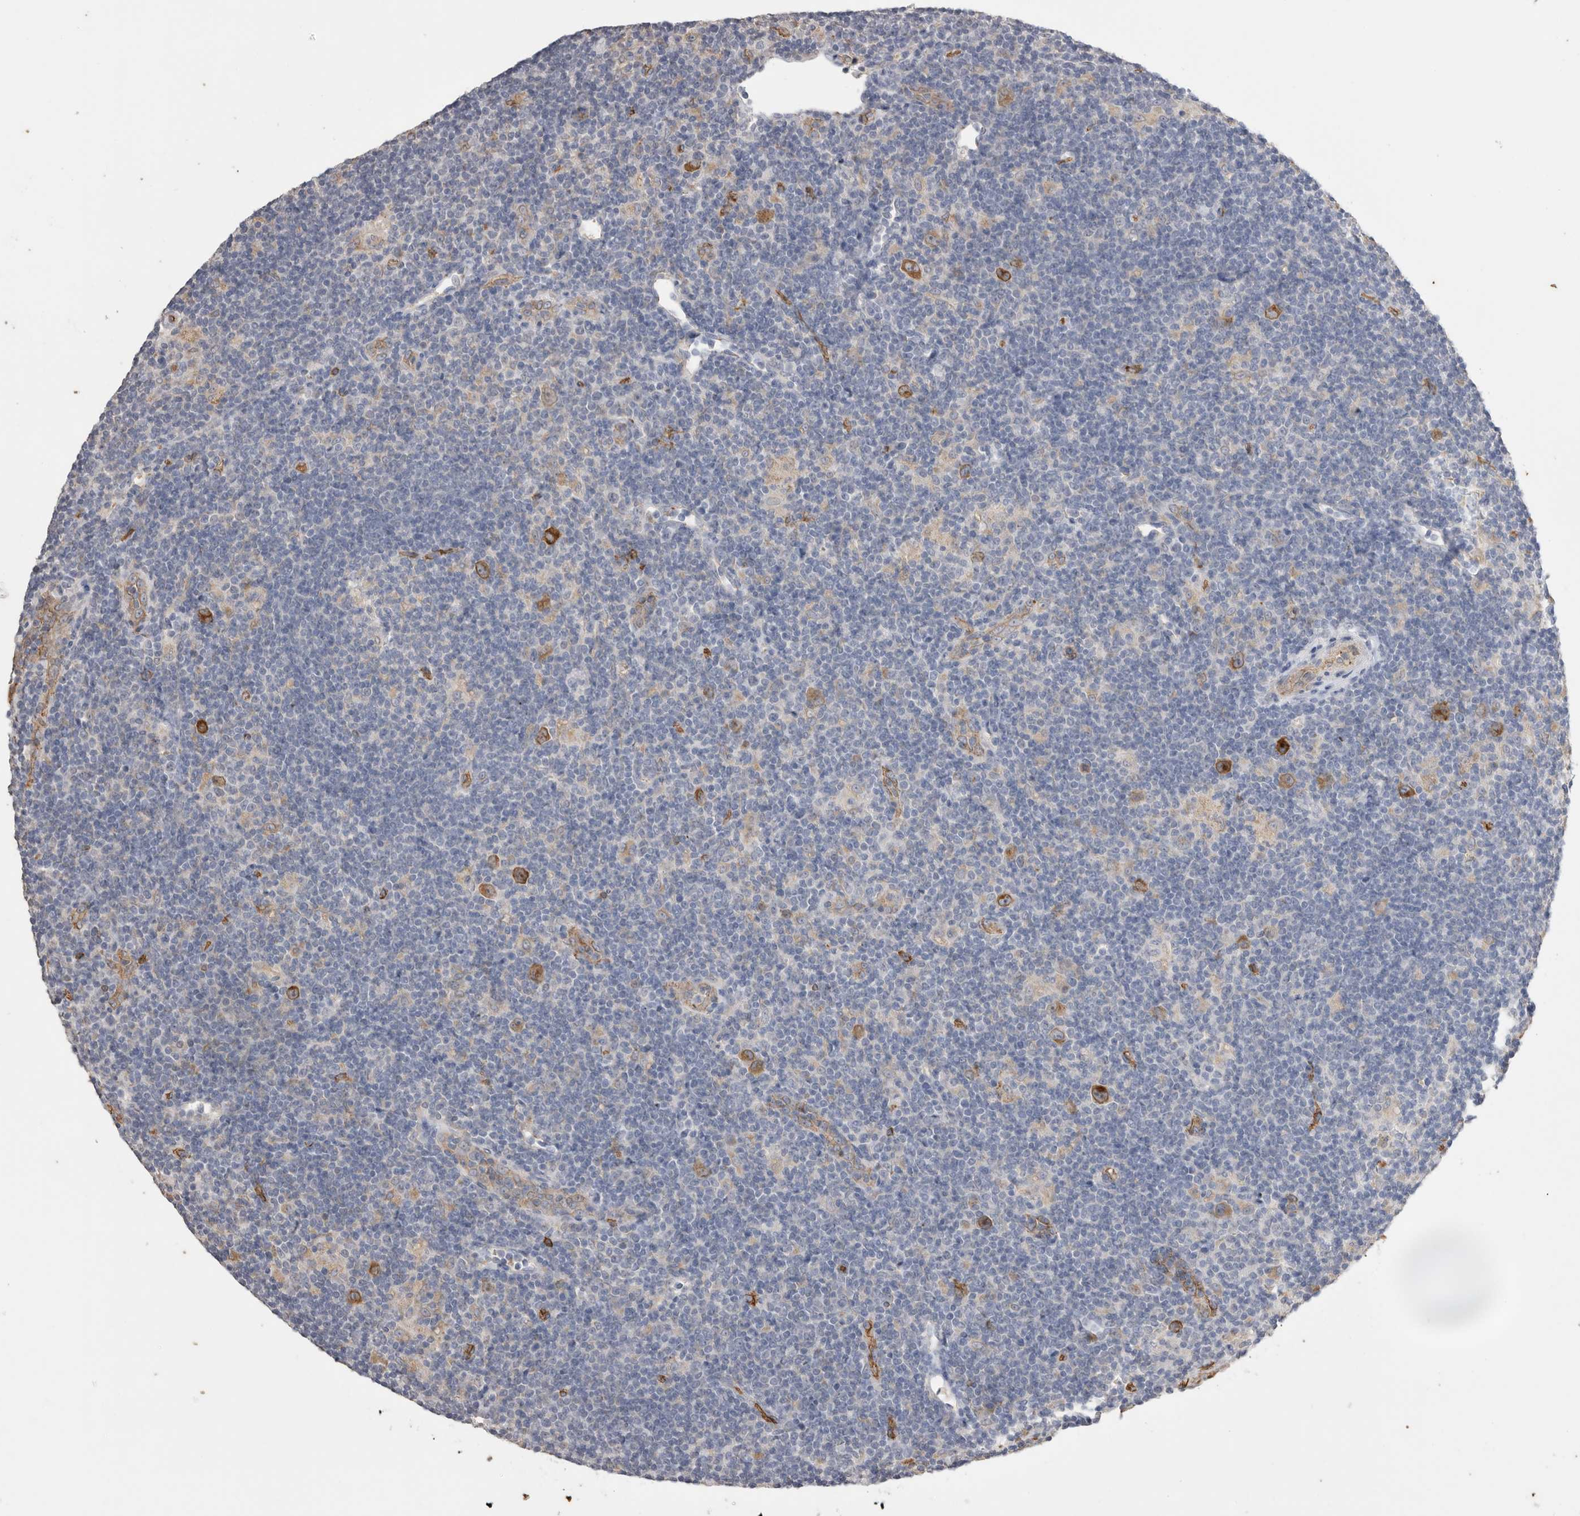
{"staining": {"intensity": "moderate", "quantity": ">75%", "location": "cytoplasmic/membranous"}, "tissue": "lymphoma", "cell_type": "Tumor cells", "image_type": "cancer", "snomed": [{"axis": "morphology", "description": "Hodgkin's disease, NOS"}, {"axis": "topography", "description": "Lymph node"}], "caption": "High-power microscopy captured an IHC image of Hodgkin's disease, revealing moderate cytoplasmic/membranous staining in about >75% of tumor cells.", "gene": "IL27", "patient": {"sex": "female", "age": 57}}